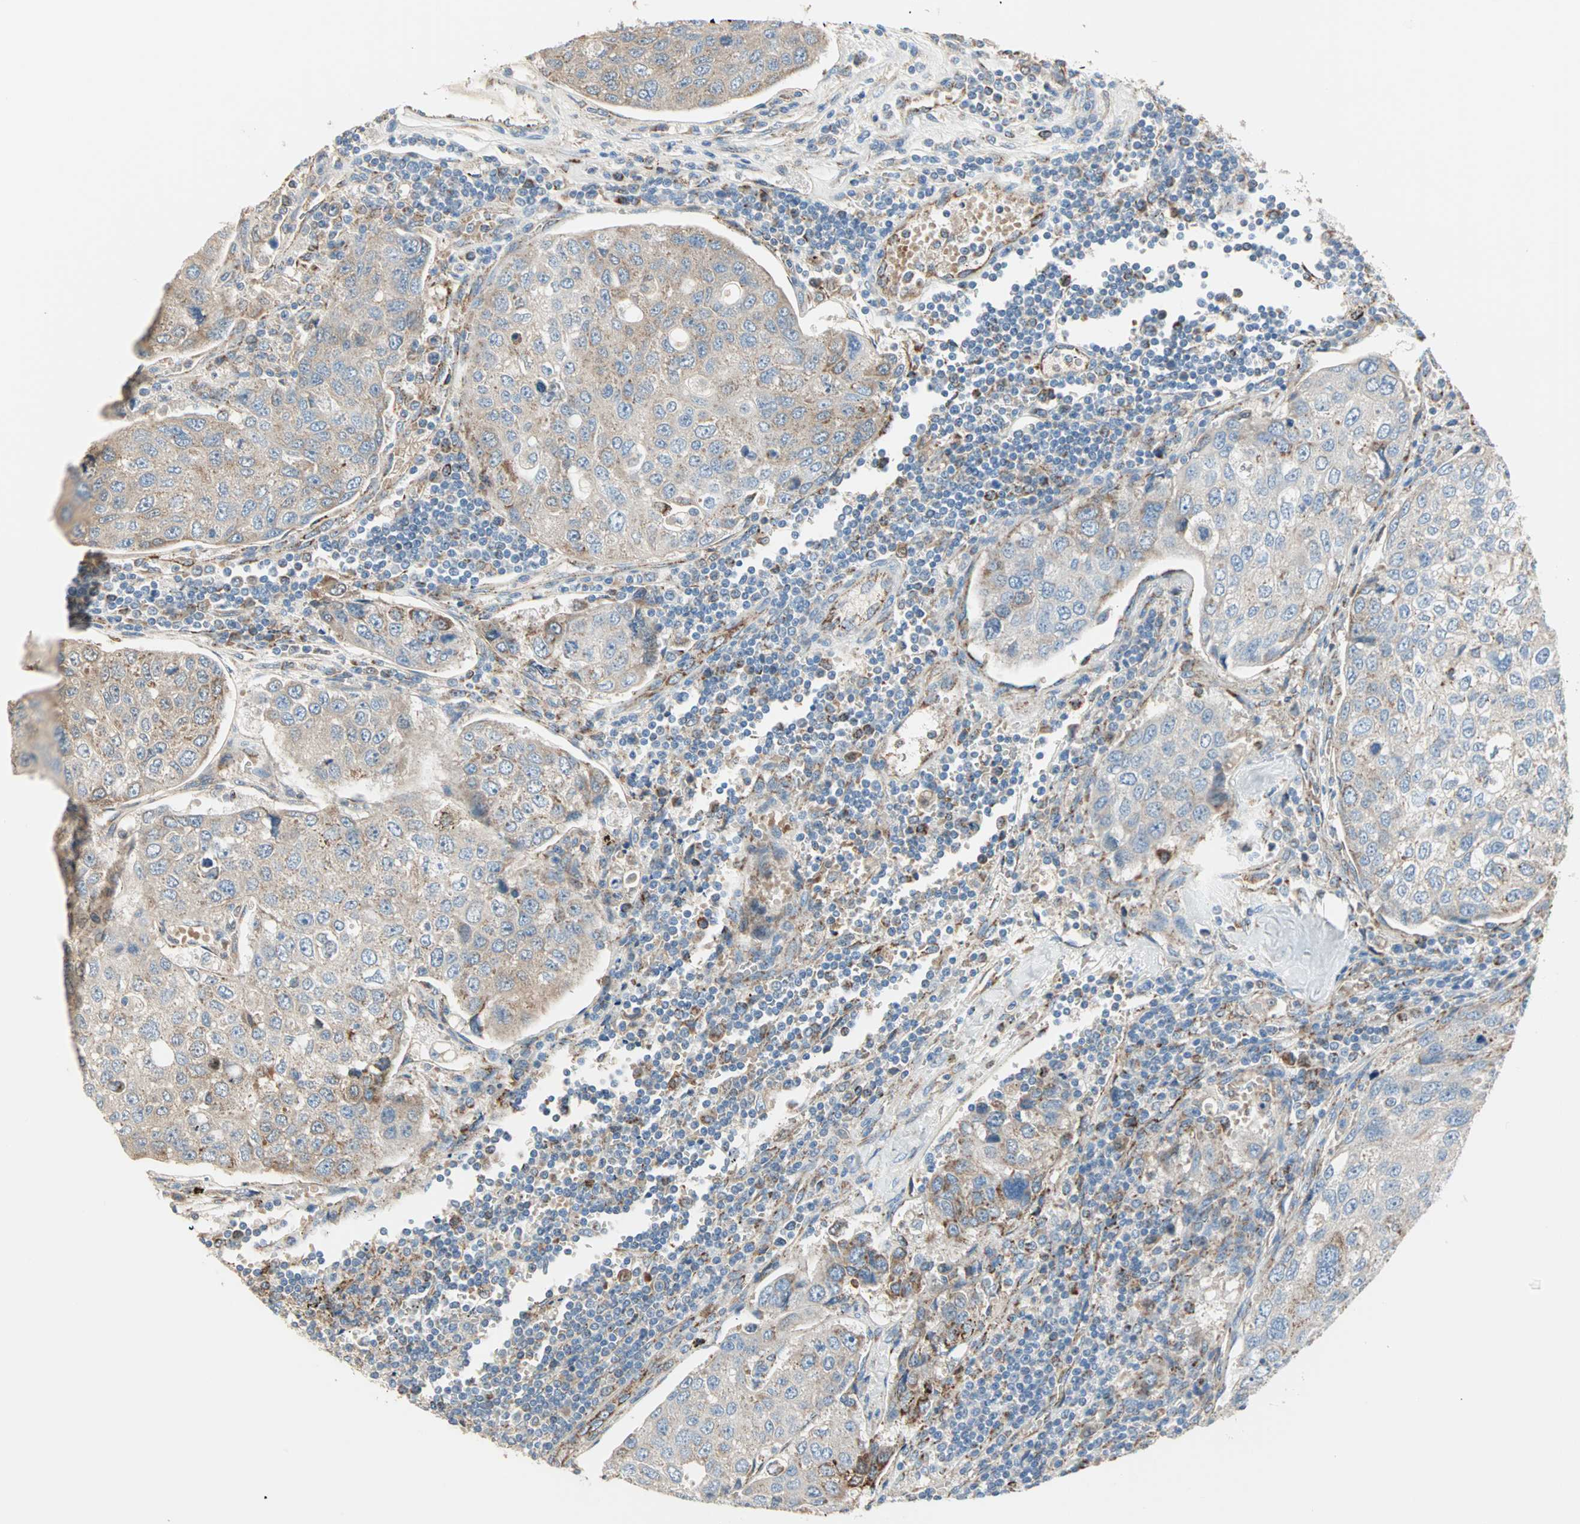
{"staining": {"intensity": "weak", "quantity": "<25%", "location": "cytoplasmic/membranous"}, "tissue": "urothelial cancer", "cell_type": "Tumor cells", "image_type": "cancer", "snomed": [{"axis": "morphology", "description": "Urothelial carcinoma, High grade"}, {"axis": "topography", "description": "Lymph node"}, {"axis": "topography", "description": "Urinary bladder"}], "caption": "High magnification brightfield microscopy of high-grade urothelial carcinoma stained with DAB (brown) and counterstained with hematoxylin (blue): tumor cells show no significant positivity.", "gene": "TST", "patient": {"sex": "male", "age": 51}}